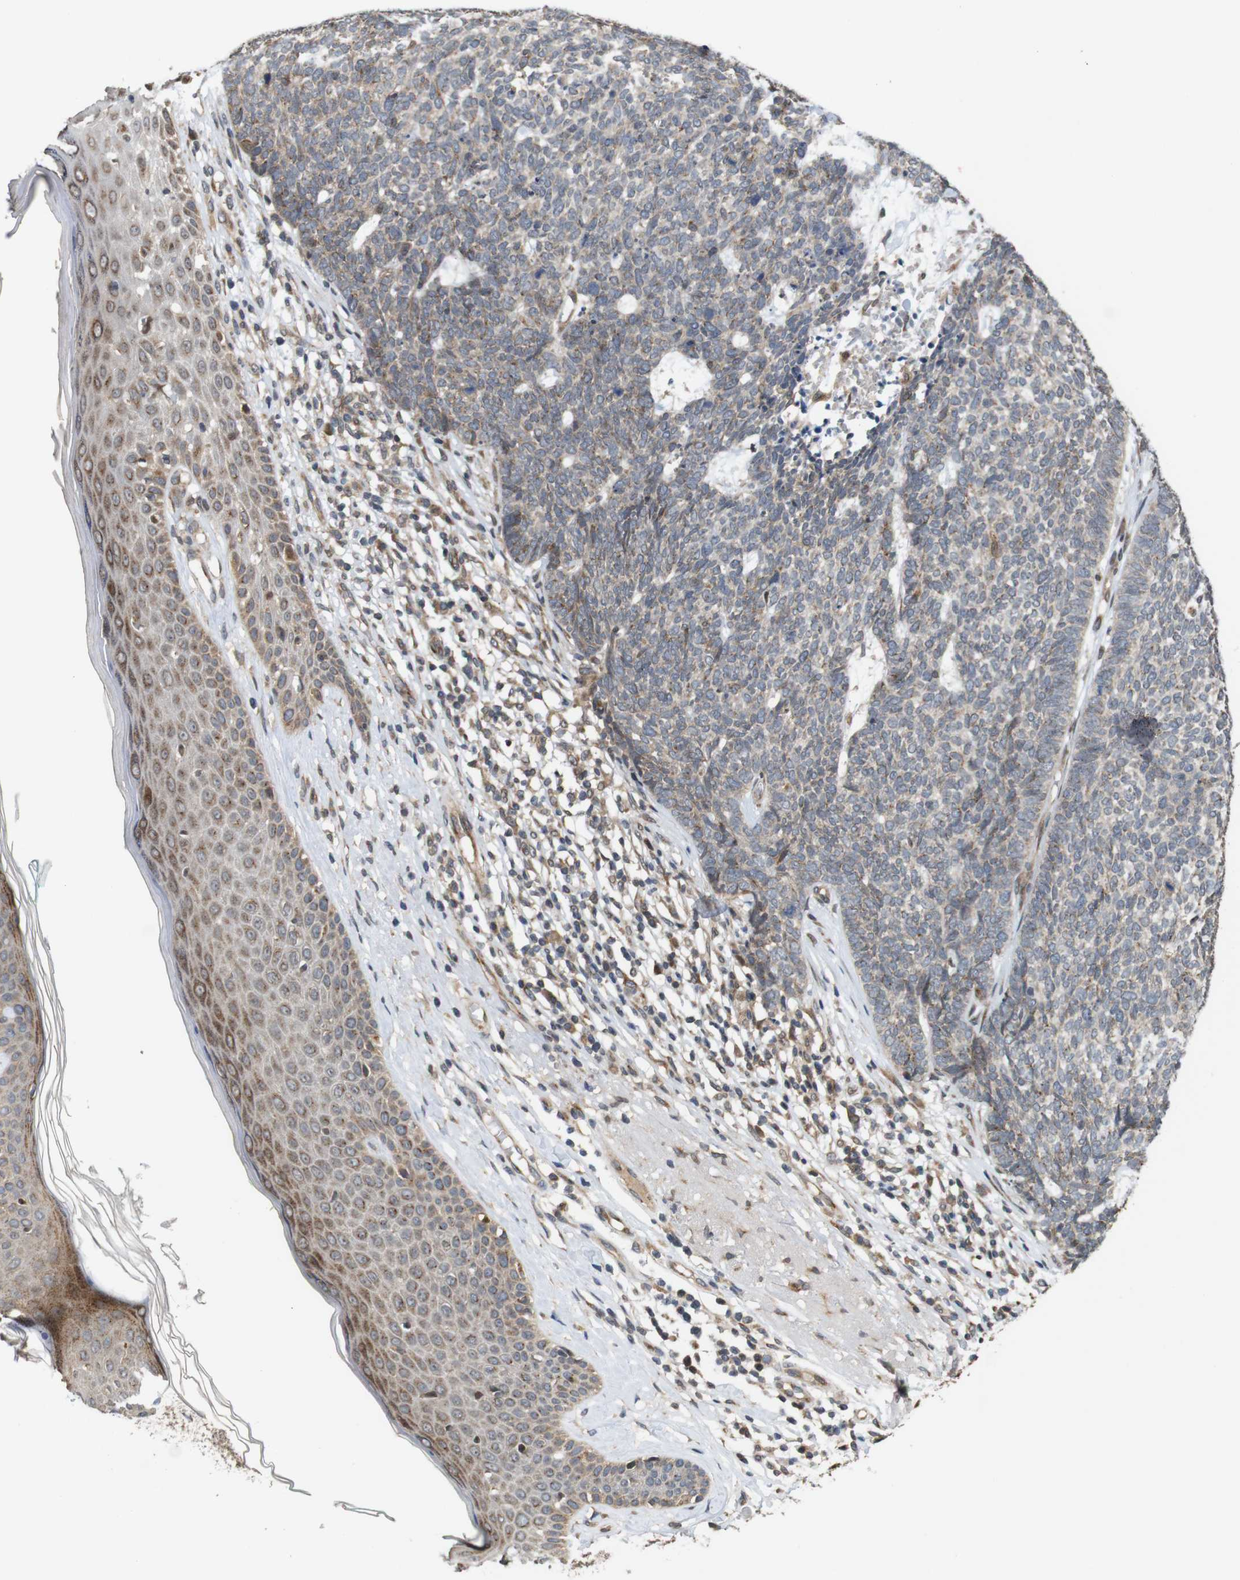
{"staining": {"intensity": "negative", "quantity": "none", "location": "none"}, "tissue": "skin cancer", "cell_type": "Tumor cells", "image_type": "cancer", "snomed": [{"axis": "morphology", "description": "Basal cell carcinoma"}, {"axis": "topography", "description": "Skin"}], "caption": "DAB immunohistochemical staining of skin cancer reveals no significant staining in tumor cells.", "gene": "EFCAB14", "patient": {"sex": "female", "age": 84}}